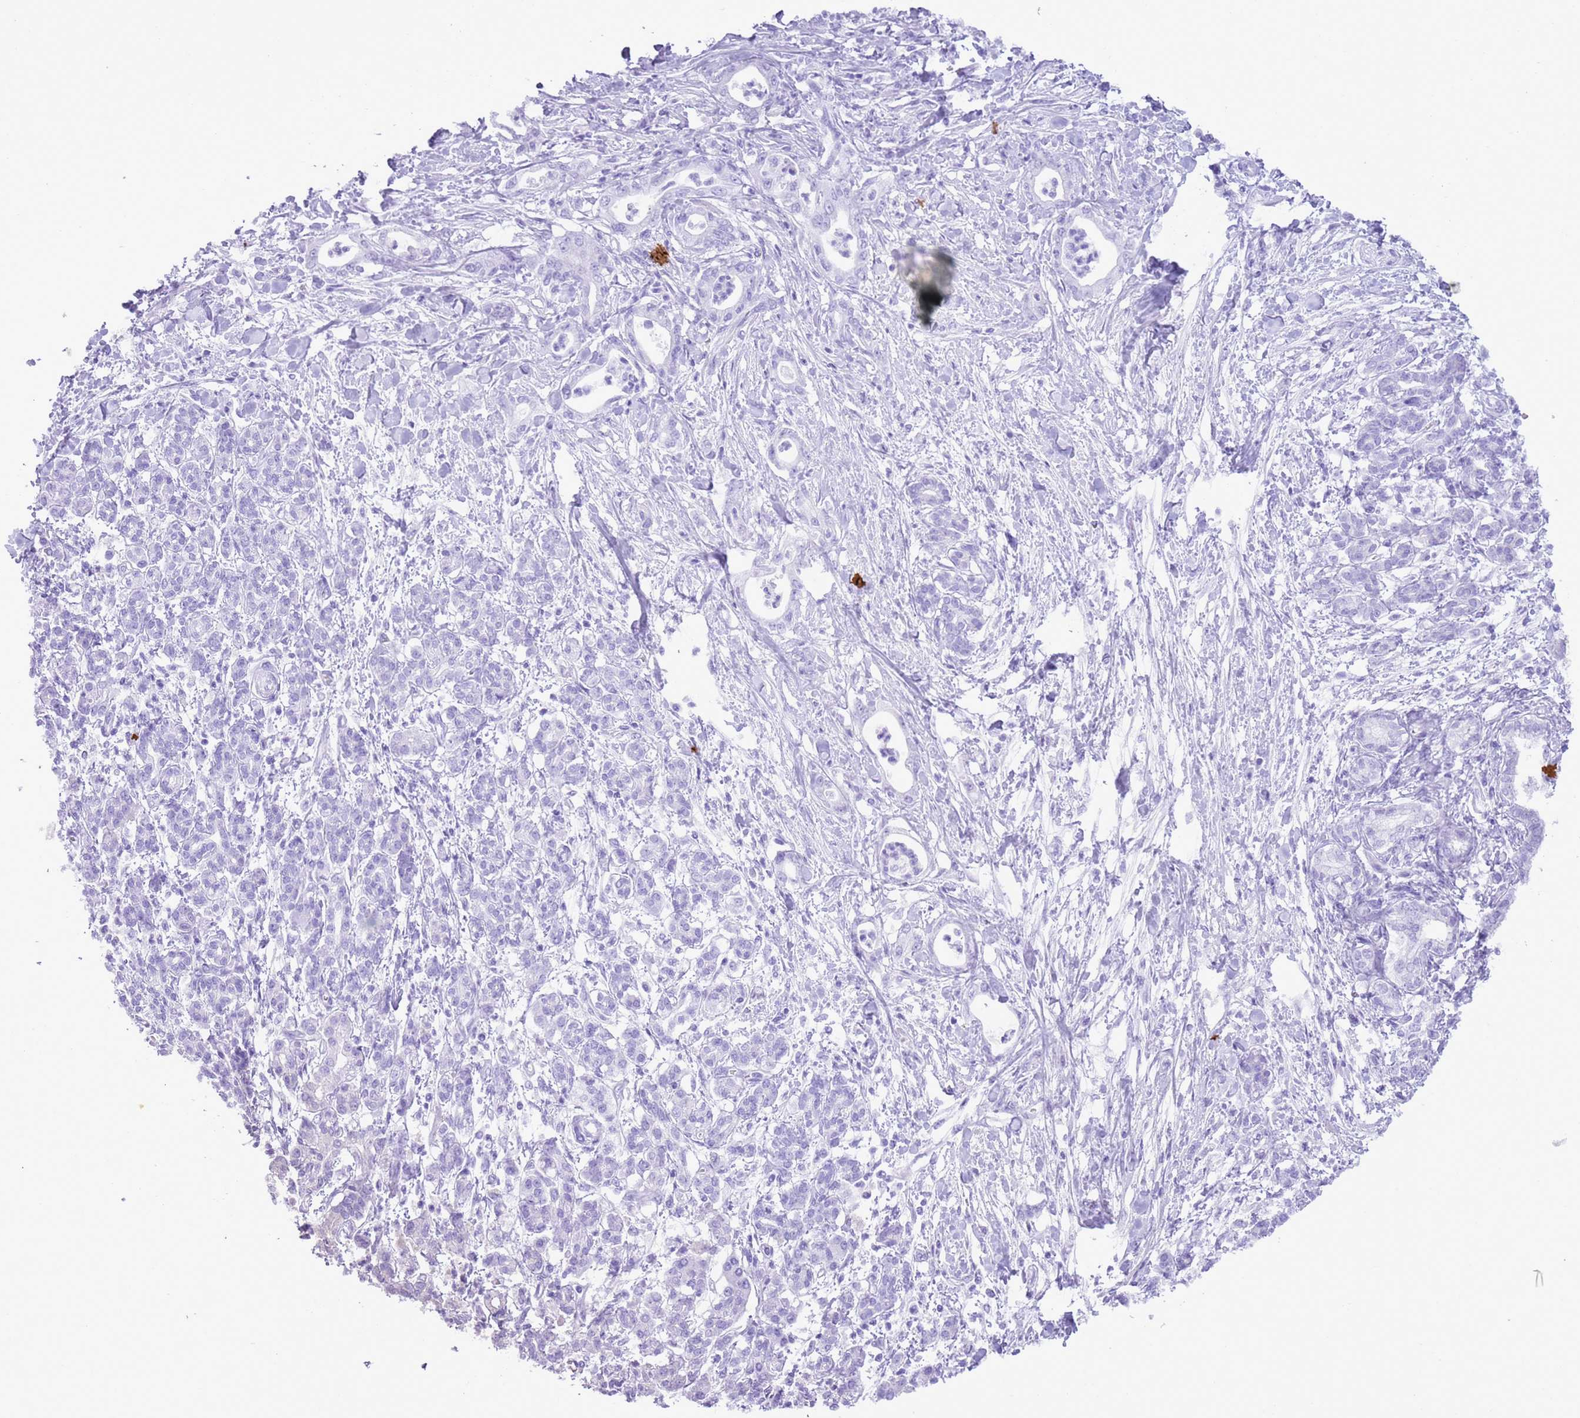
{"staining": {"intensity": "negative", "quantity": "none", "location": "none"}, "tissue": "pancreatic cancer", "cell_type": "Tumor cells", "image_type": "cancer", "snomed": [{"axis": "morphology", "description": "Adenocarcinoma, NOS"}, {"axis": "topography", "description": "Pancreas"}], "caption": "High power microscopy photomicrograph of an immunohistochemistry image of pancreatic cancer, revealing no significant staining in tumor cells.", "gene": "GMNN", "patient": {"sex": "female", "age": 55}}